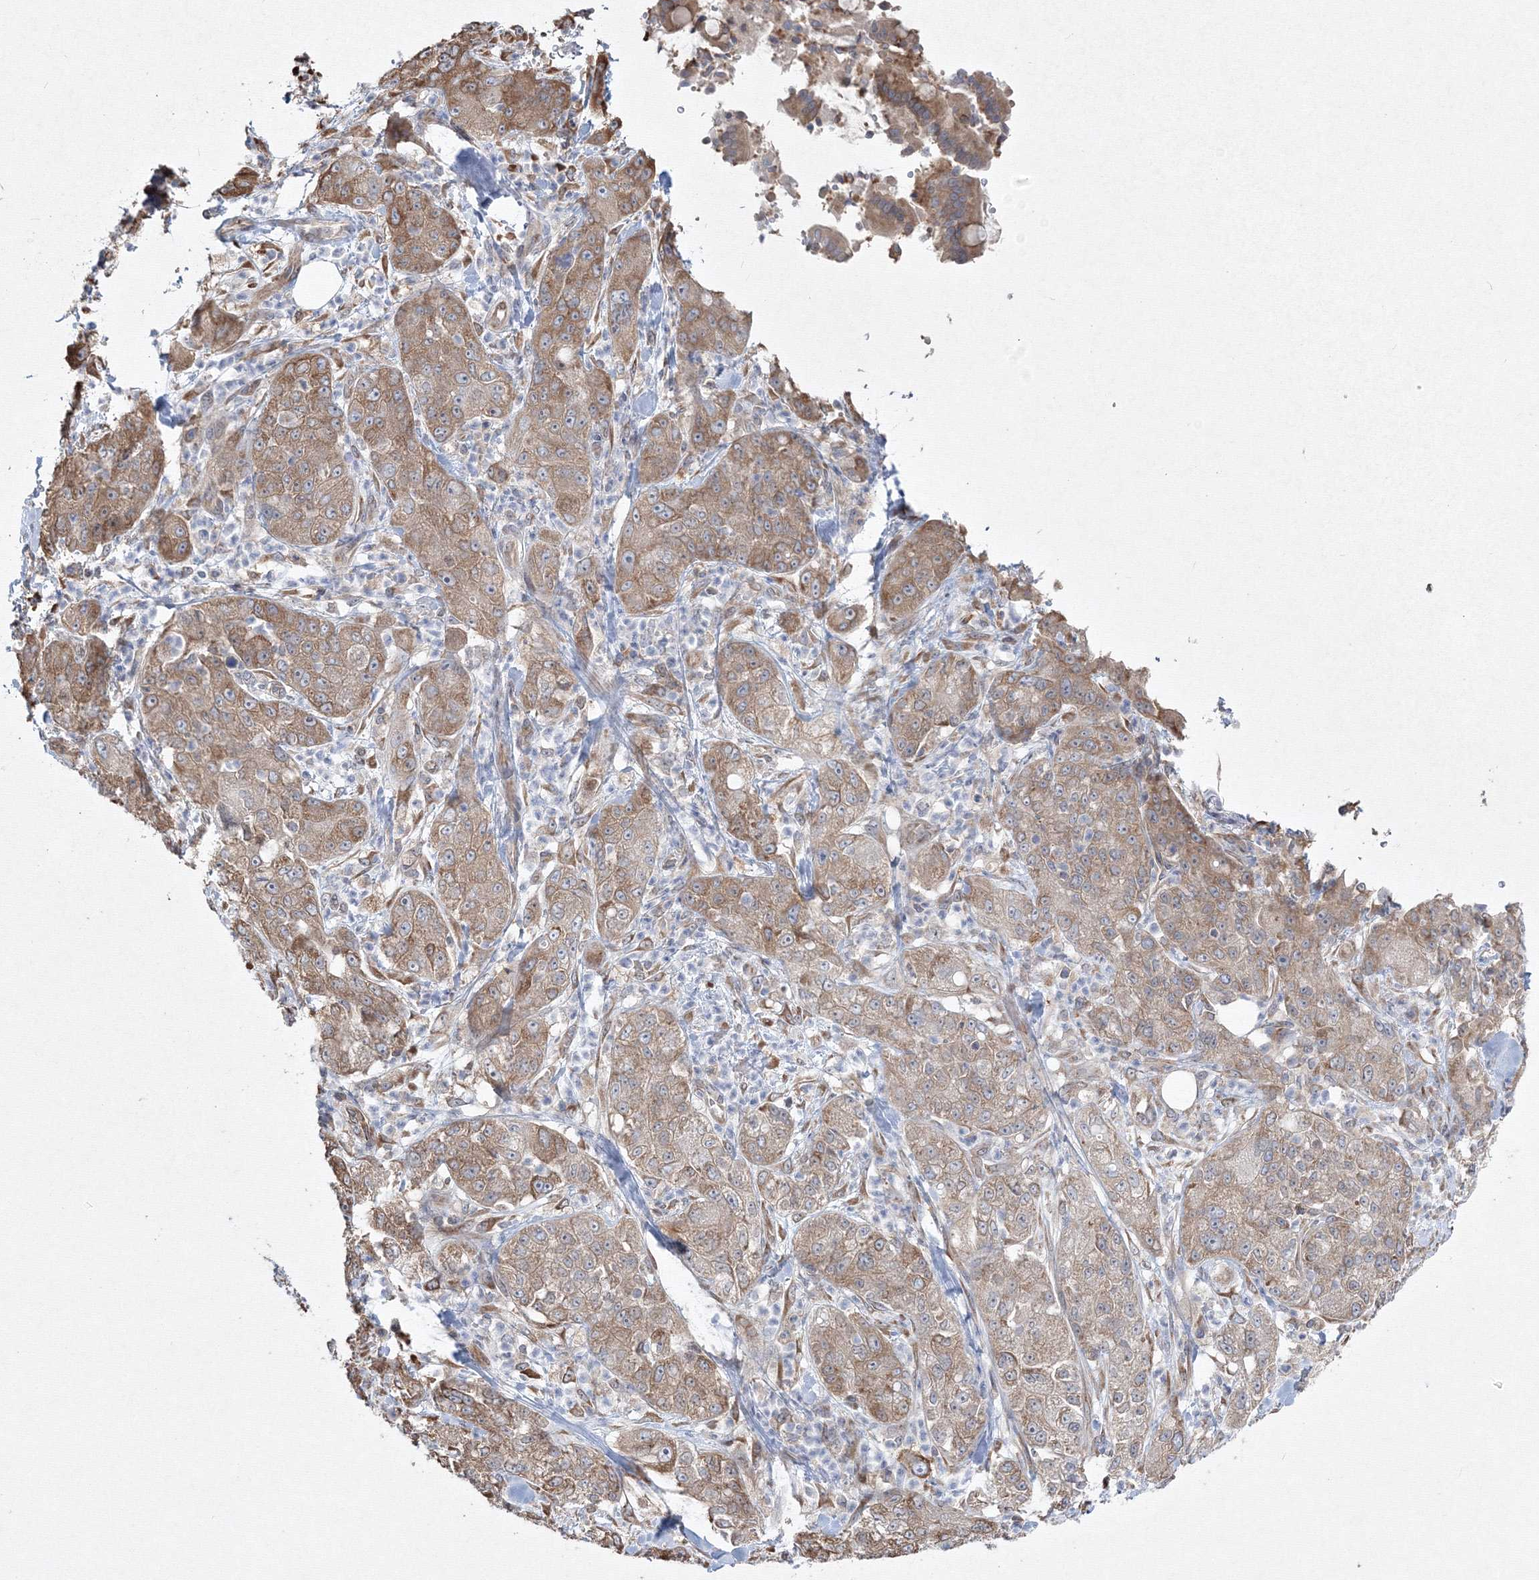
{"staining": {"intensity": "moderate", "quantity": ">75%", "location": "cytoplasmic/membranous"}, "tissue": "pancreatic cancer", "cell_type": "Tumor cells", "image_type": "cancer", "snomed": [{"axis": "morphology", "description": "Adenocarcinoma, NOS"}, {"axis": "topography", "description": "Pancreas"}], "caption": "IHC histopathology image of neoplastic tissue: adenocarcinoma (pancreatic) stained using immunohistochemistry (IHC) exhibits medium levels of moderate protein expression localized specifically in the cytoplasmic/membranous of tumor cells, appearing as a cytoplasmic/membranous brown color.", "gene": "FBXL8", "patient": {"sex": "female", "age": 78}}